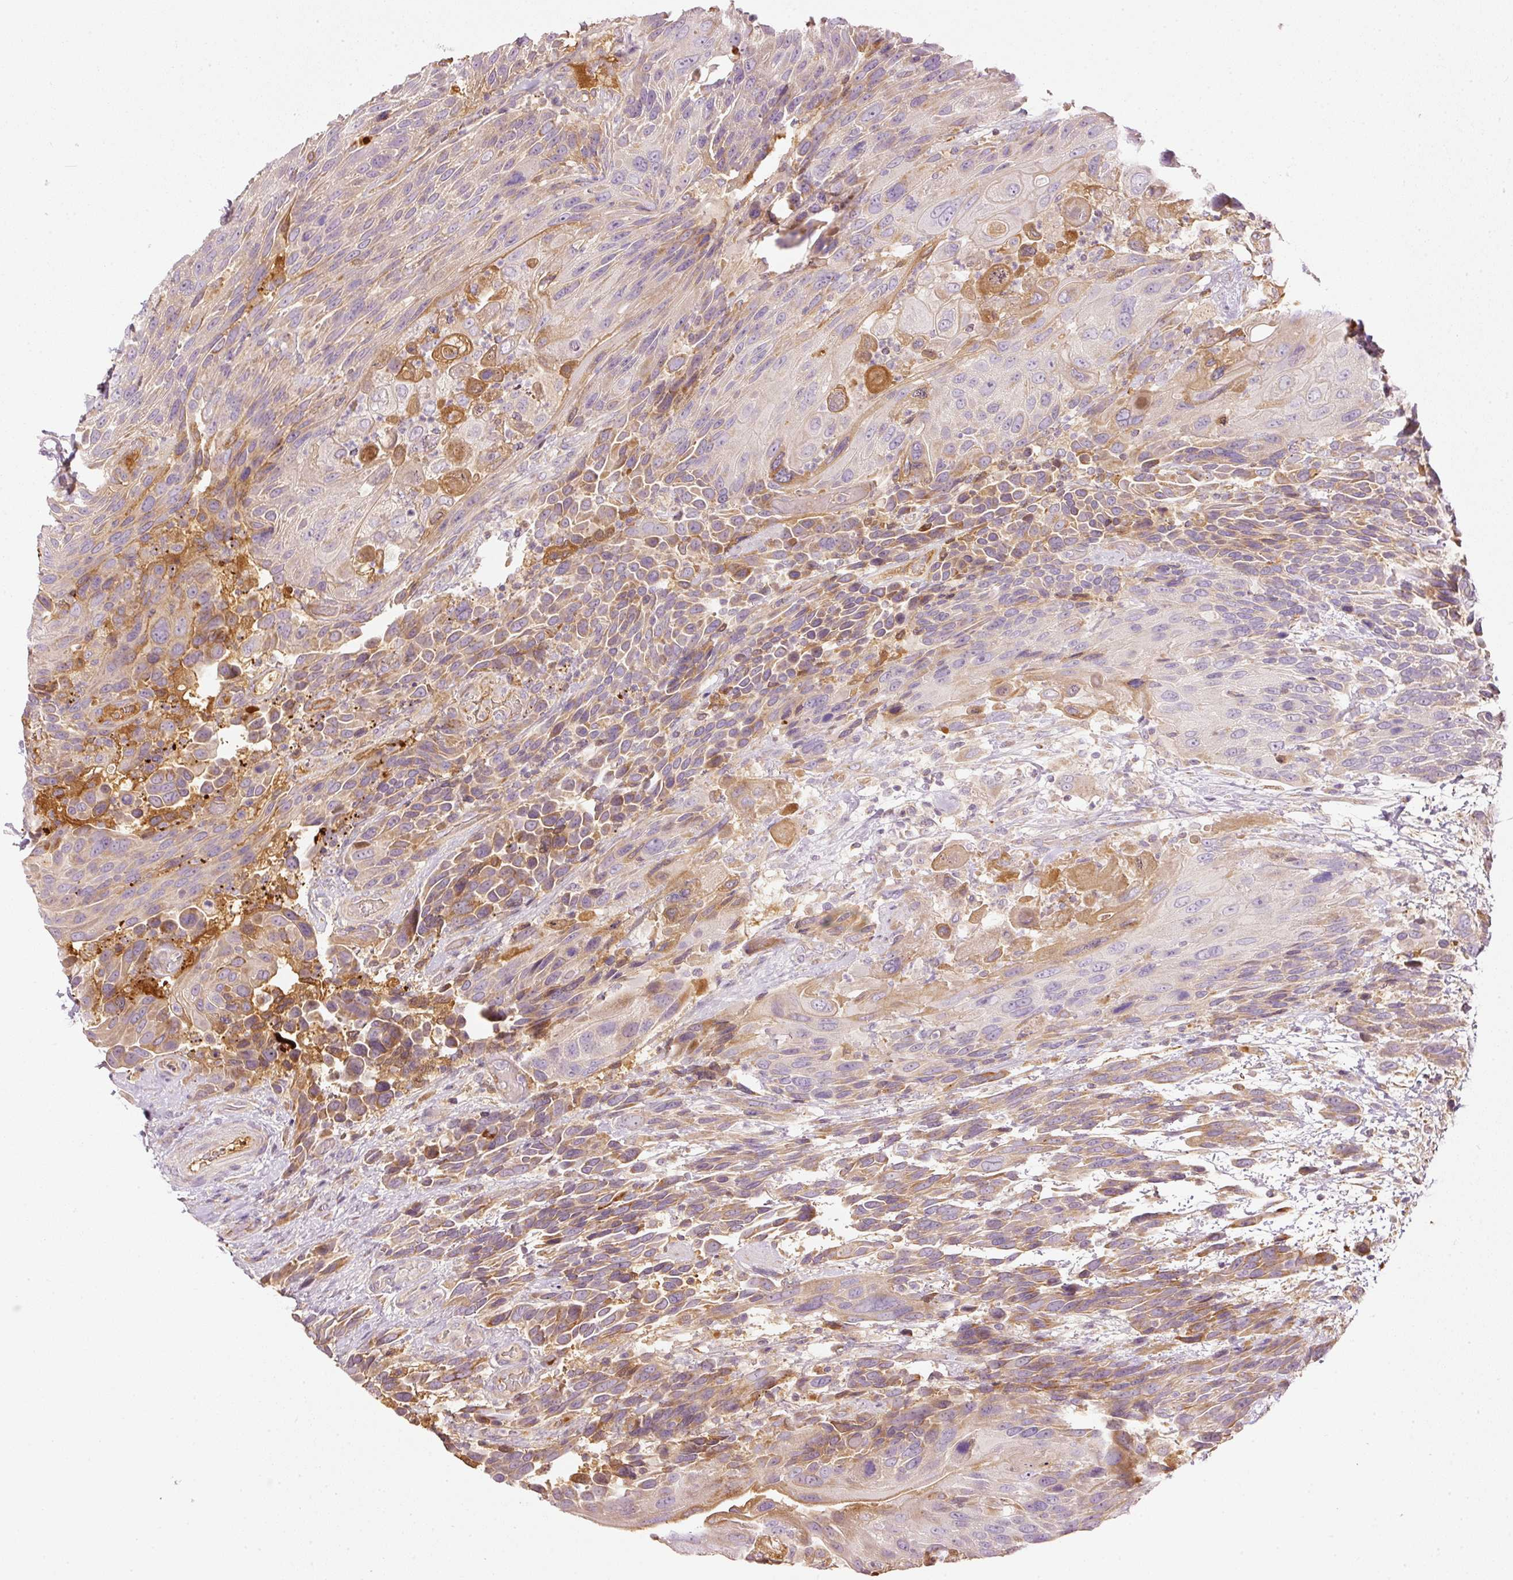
{"staining": {"intensity": "moderate", "quantity": "25%-75%", "location": "cytoplasmic/membranous"}, "tissue": "urothelial cancer", "cell_type": "Tumor cells", "image_type": "cancer", "snomed": [{"axis": "morphology", "description": "Urothelial carcinoma, High grade"}, {"axis": "topography", "description": "Urinary bladder"}], "caption": "Protein staining of urothelial cancer tissue reveals moderate cytoplasmic/membranous staining in about 25%-75% of tumor cells. Using DAB (brown) and hematoxylin (blue) stains, captured at high magnification using brightfield microscopy.", "gene": "SERPING1", "patient": {"sex": "female", "age": 70}}